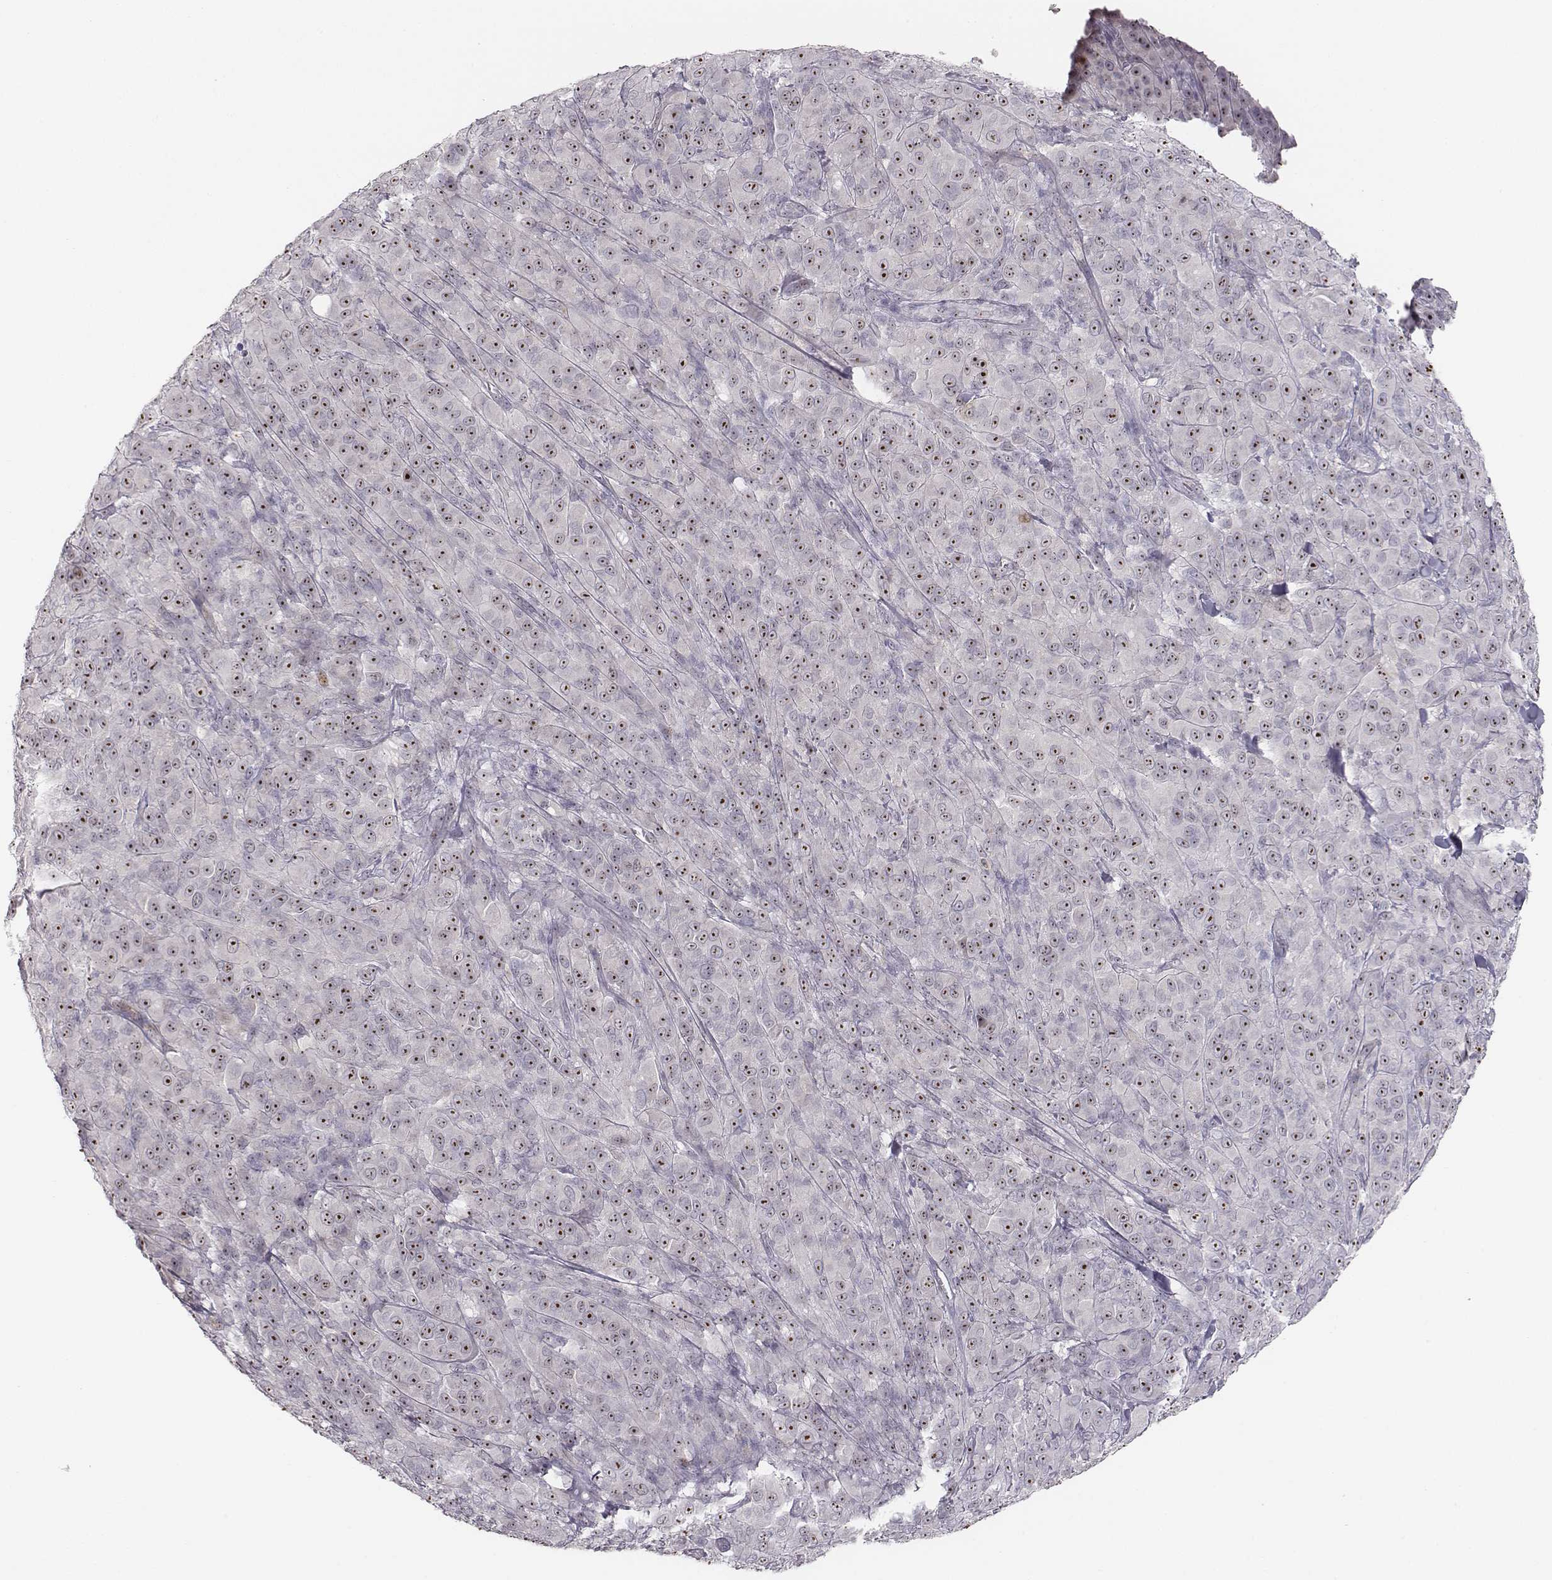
{"staining": {"intensity": "strong", "quantity": ">75%", "location": "nuclear"}, "tissue": "melanoma", "cell_type": "Tumor cells", "image_type": "cancer", "snomed": [{"axis": "morphology", "description": "Malignant melanoma, NOS"}, {"axis": "topography", "description": "Skin"}], "caption": "Melanoma stained with a brown dye displays strong nuclear positive expression in approximately >75% of tumor cells.", "gene": "NIFK", "patient": {"sex": "female", "age": 87}}